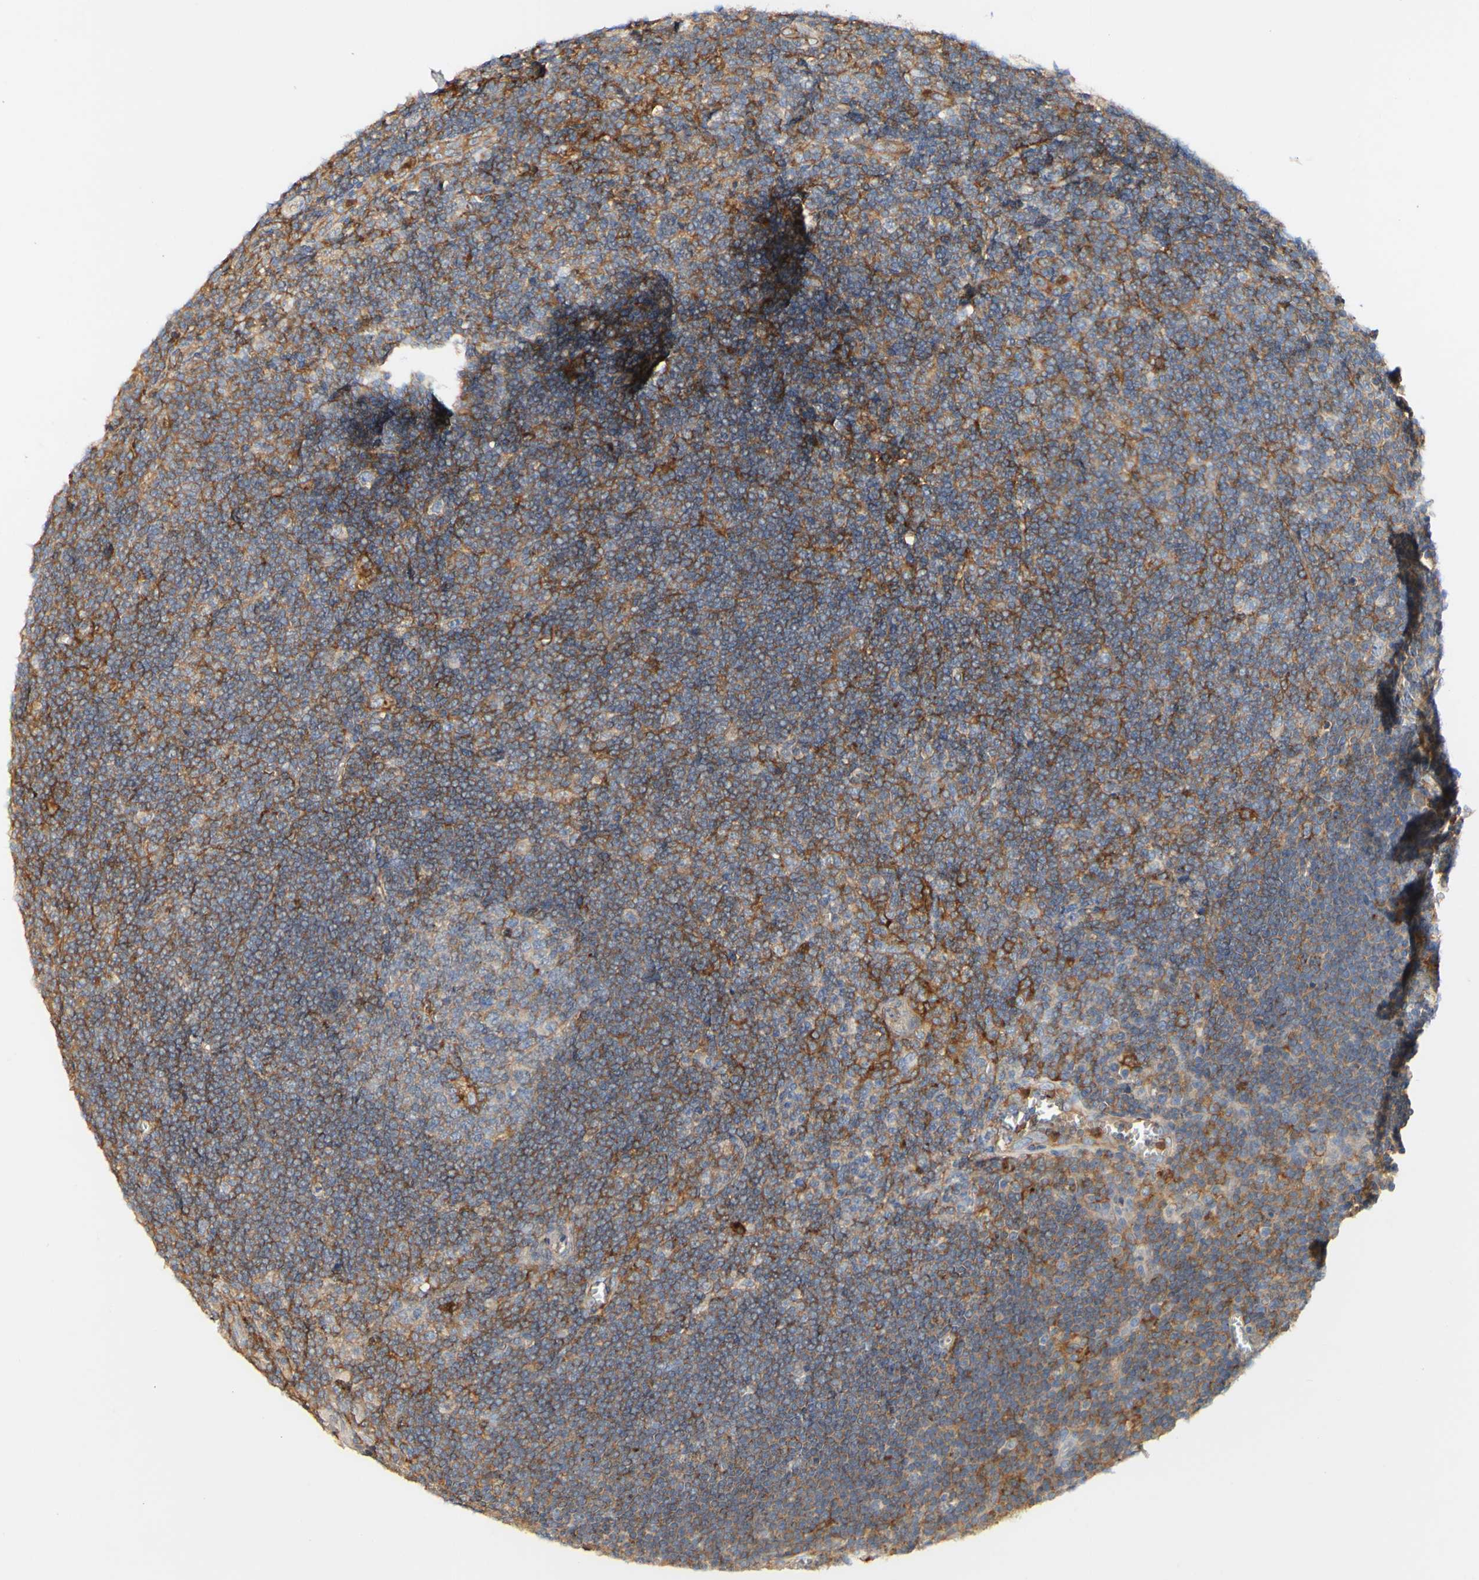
{"staining": {"intensity": "moderate", "quantity": "25%-75%", "location": "cytoplasmic/membranous"}, "tissue": "tonsil", "cell_type": "Germinal center cells", "image_type": "normal", "snomed": [{"axis": "morphology", "description": "Normal tissue, NOS"}, {"axis": "topography", "description": "Tonsil"}], "caption": "The immunohistochemical stain shows moderate cytoplasmic/membranous staining in germinal center cells of normal tonsil. The protein of interest is stained brown, and the nuclei are stained in blue (DAB IHC with brightfield microscopy, high magnification).", "gene": "PCDH7", "patient": {"sex": "male", "age": 37}}